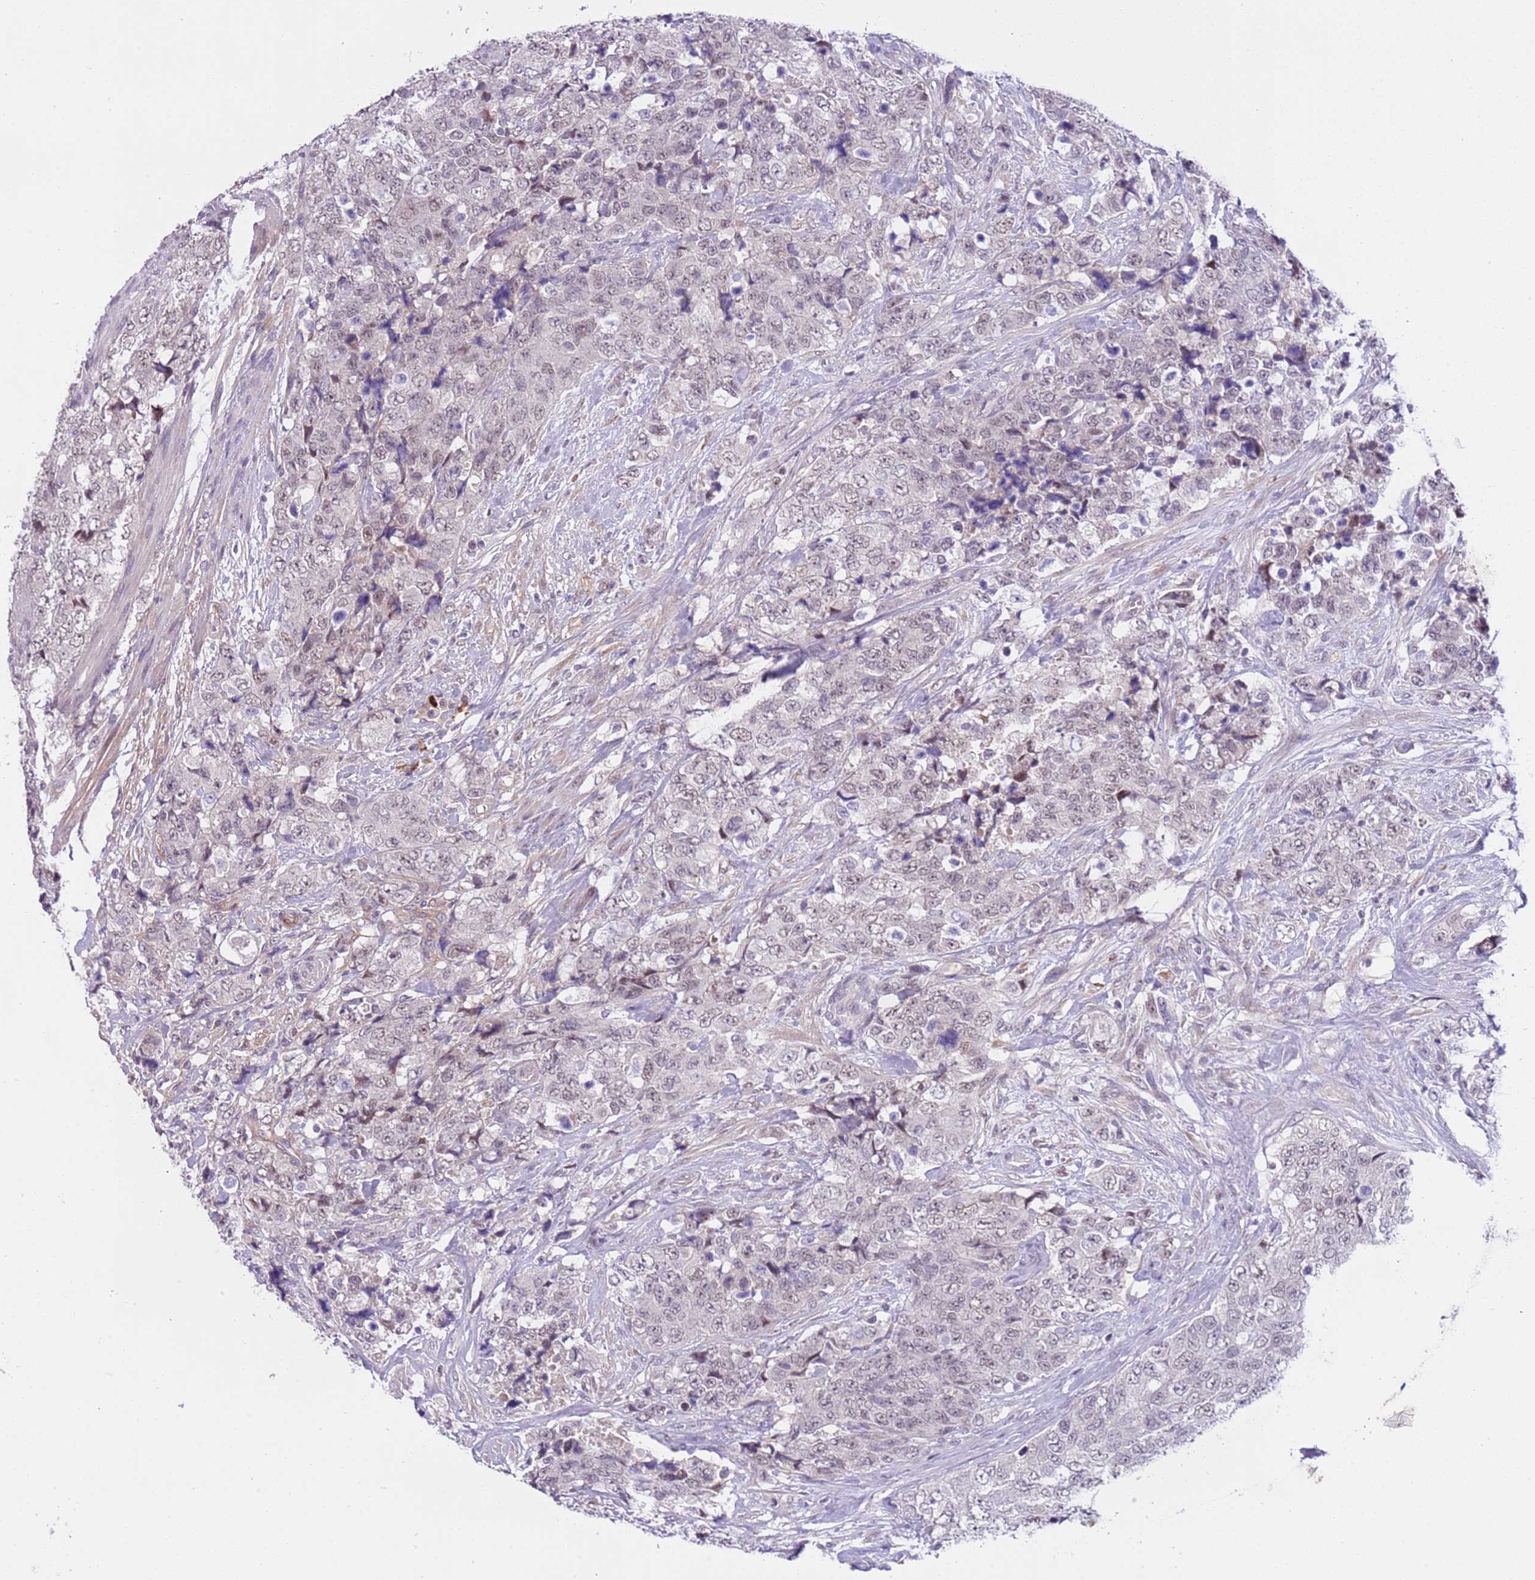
{"staining": {"intensity": "weak", "quantity": "<25%", "location": "nuclear"}, "tissue": "urothelial cancer", "cell_type": "Tumor cells", "image_type": "cancer", "snomed": [{"axis": "morphology", "description": "Urothelial carcinoma, High grade"}, {"axis": "topography", "description": "Urinary bladder"}], "caption": "This histopathology image is of urothelial carcinoma (high-grade) stained with immunohistochemistry to label a protein in brown with the nuclei are counter-stained blue. There is no staining in tumor cells. The staining was performed using DAB to visualize the protein expression in brown, while the nuclei were stained in blue with hematoxylin (Magnification: 20x).", "gene": "MAGEF1", "patient": {"sex": "female", "age": 78}}